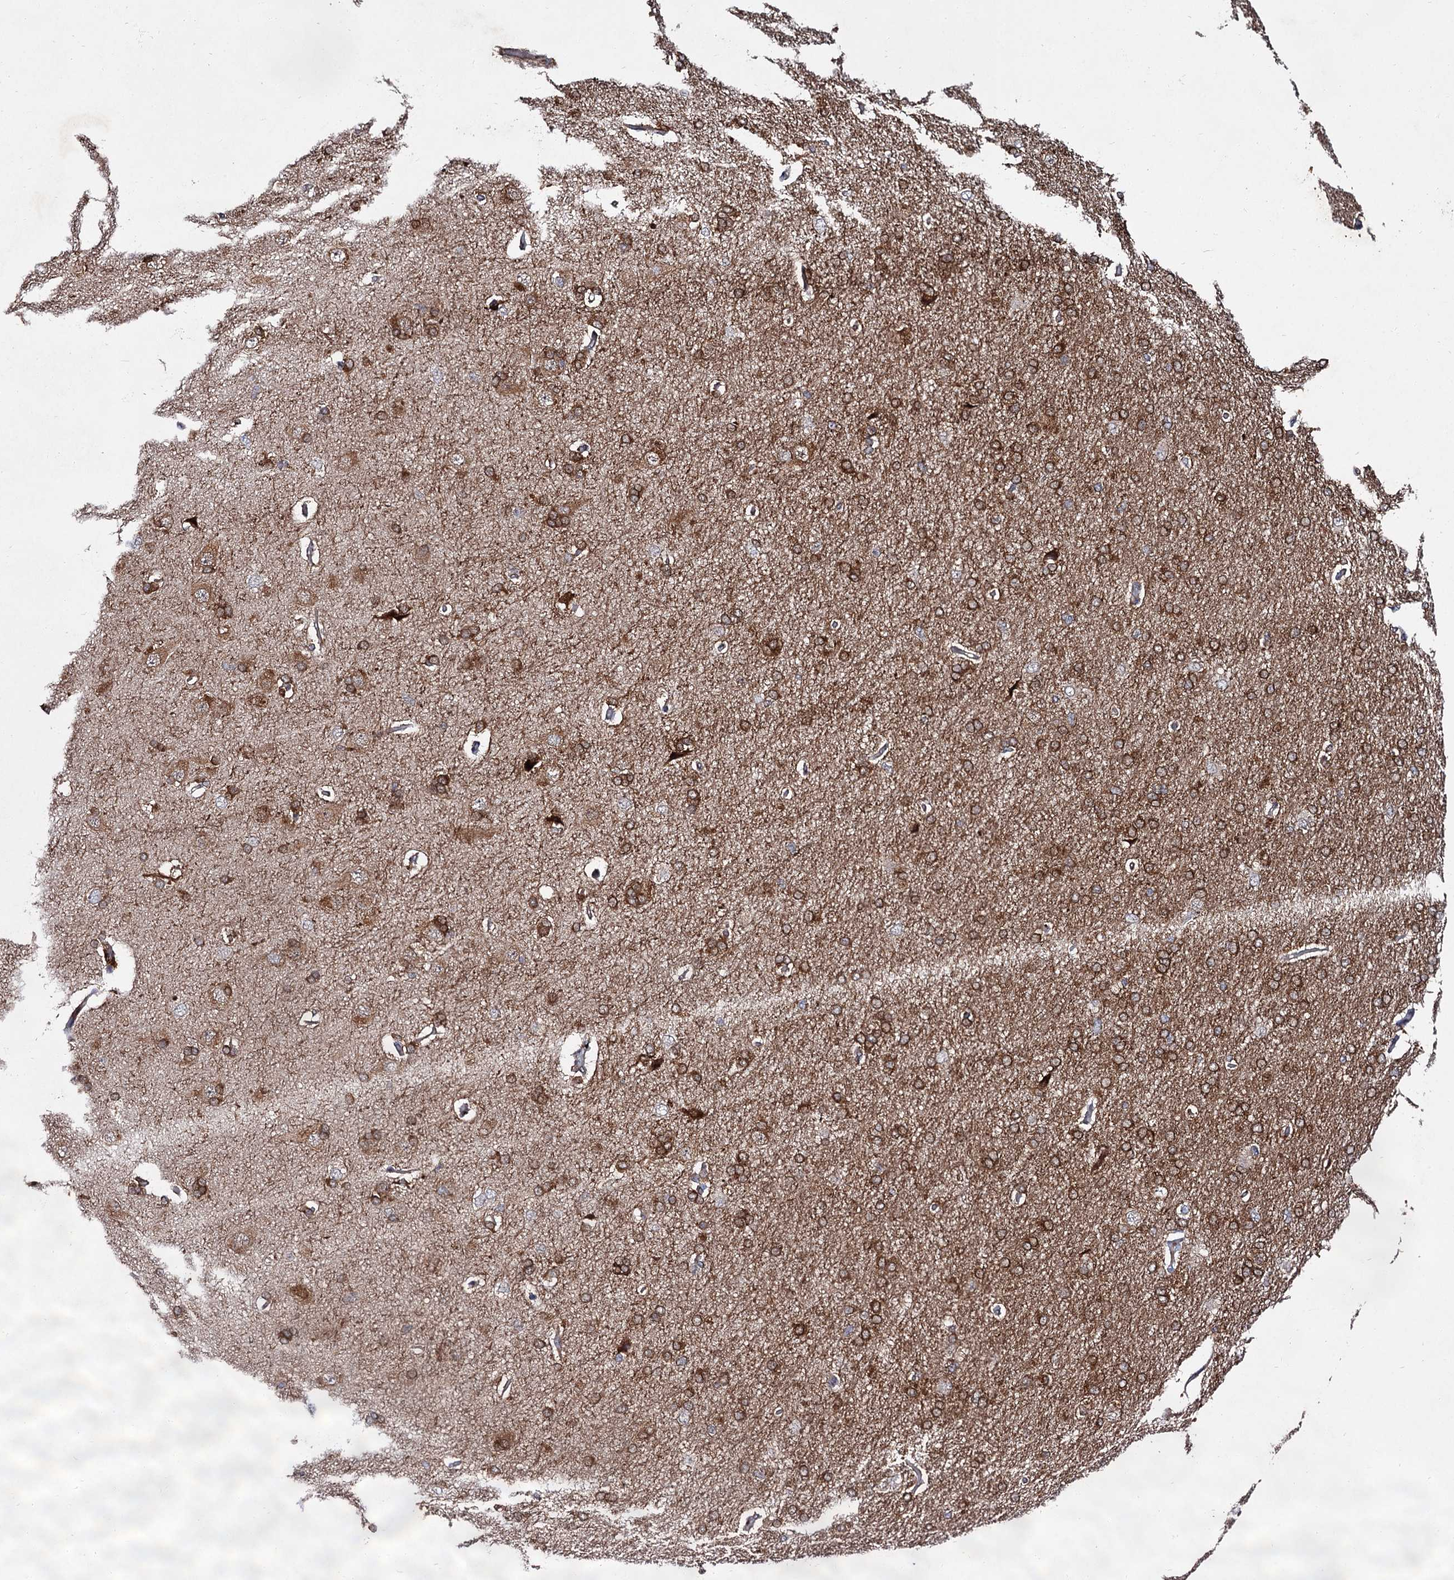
{"staining": {"intensity": "negative", "quantity": "none", "location": "none"}, "tissue": "cerebral cortex", "cell_type": "Endothelial cells", "image_type": "normal", "snomed": [{"axis": "morphology", "description": "Normal tissue, NOS"}, {"axis": "topography", "description": "Cerebral cortex"}], "caption": "Immunohistochemistry (IHC) histopathology image of normal human cerebral cortex stained for a protein (brown), which demonstrates no staining in endothelial cells. (DAB immunohistochemistry (IHC) visualized using brightfield microscopy, high magnification).", "gene": "NAA25", "patient": {"sex": "male", "age": 62}}